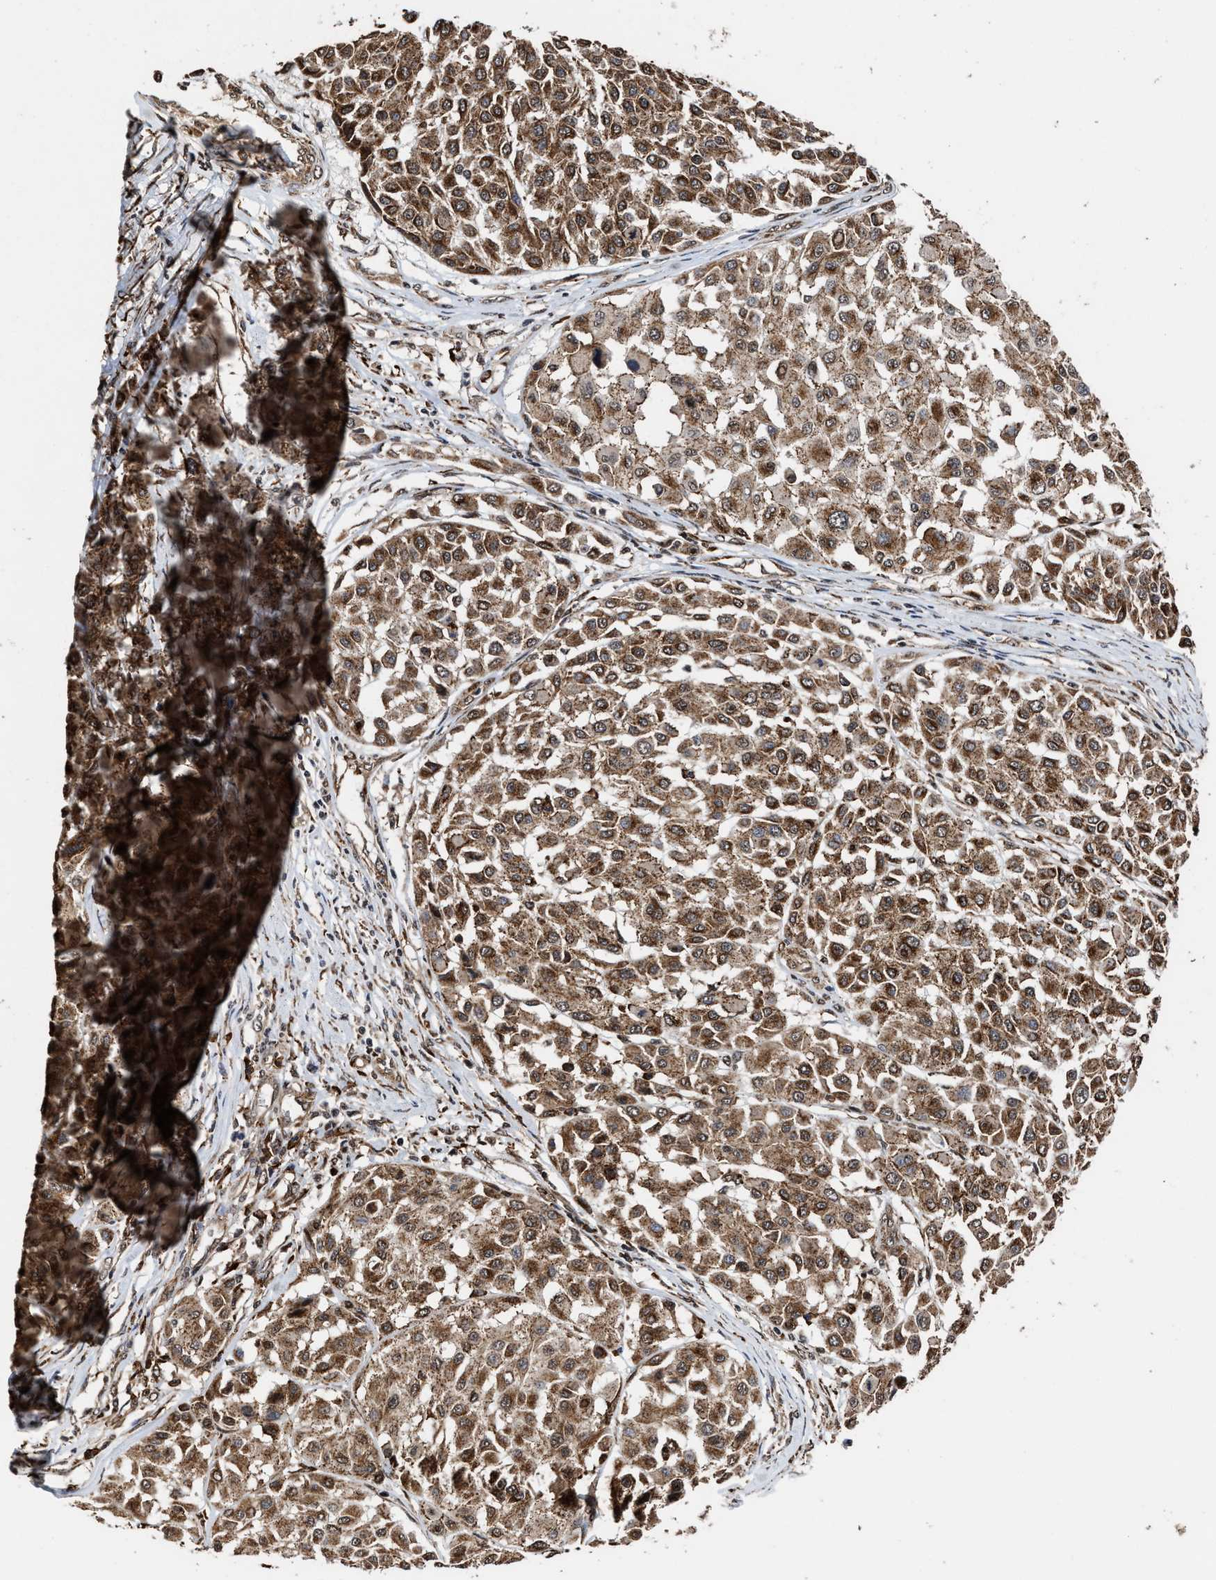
{"staining": {"intensity": "moderate", "quantity": ">75%", "location": "cytoplasmic/membranous"}, "tissue": "melanoma", "cell_type": "Tumor cells", "image_type": "cancer", "snomed": [{"axis": "morphology", "description": "Malignant melanoma, Metastatic site"}, {"axis": "topography", "description": "Soft tissue"}], "caption": "Malignant melanoma (metastatic site) was stained to show a protein in brown. There is medium levels of moderate cytoplasmic/membranous staining in approximately >75% of tumor cells.", "gene": "SEPTIN2", "patient": {"sex": "male", "age": 41}}